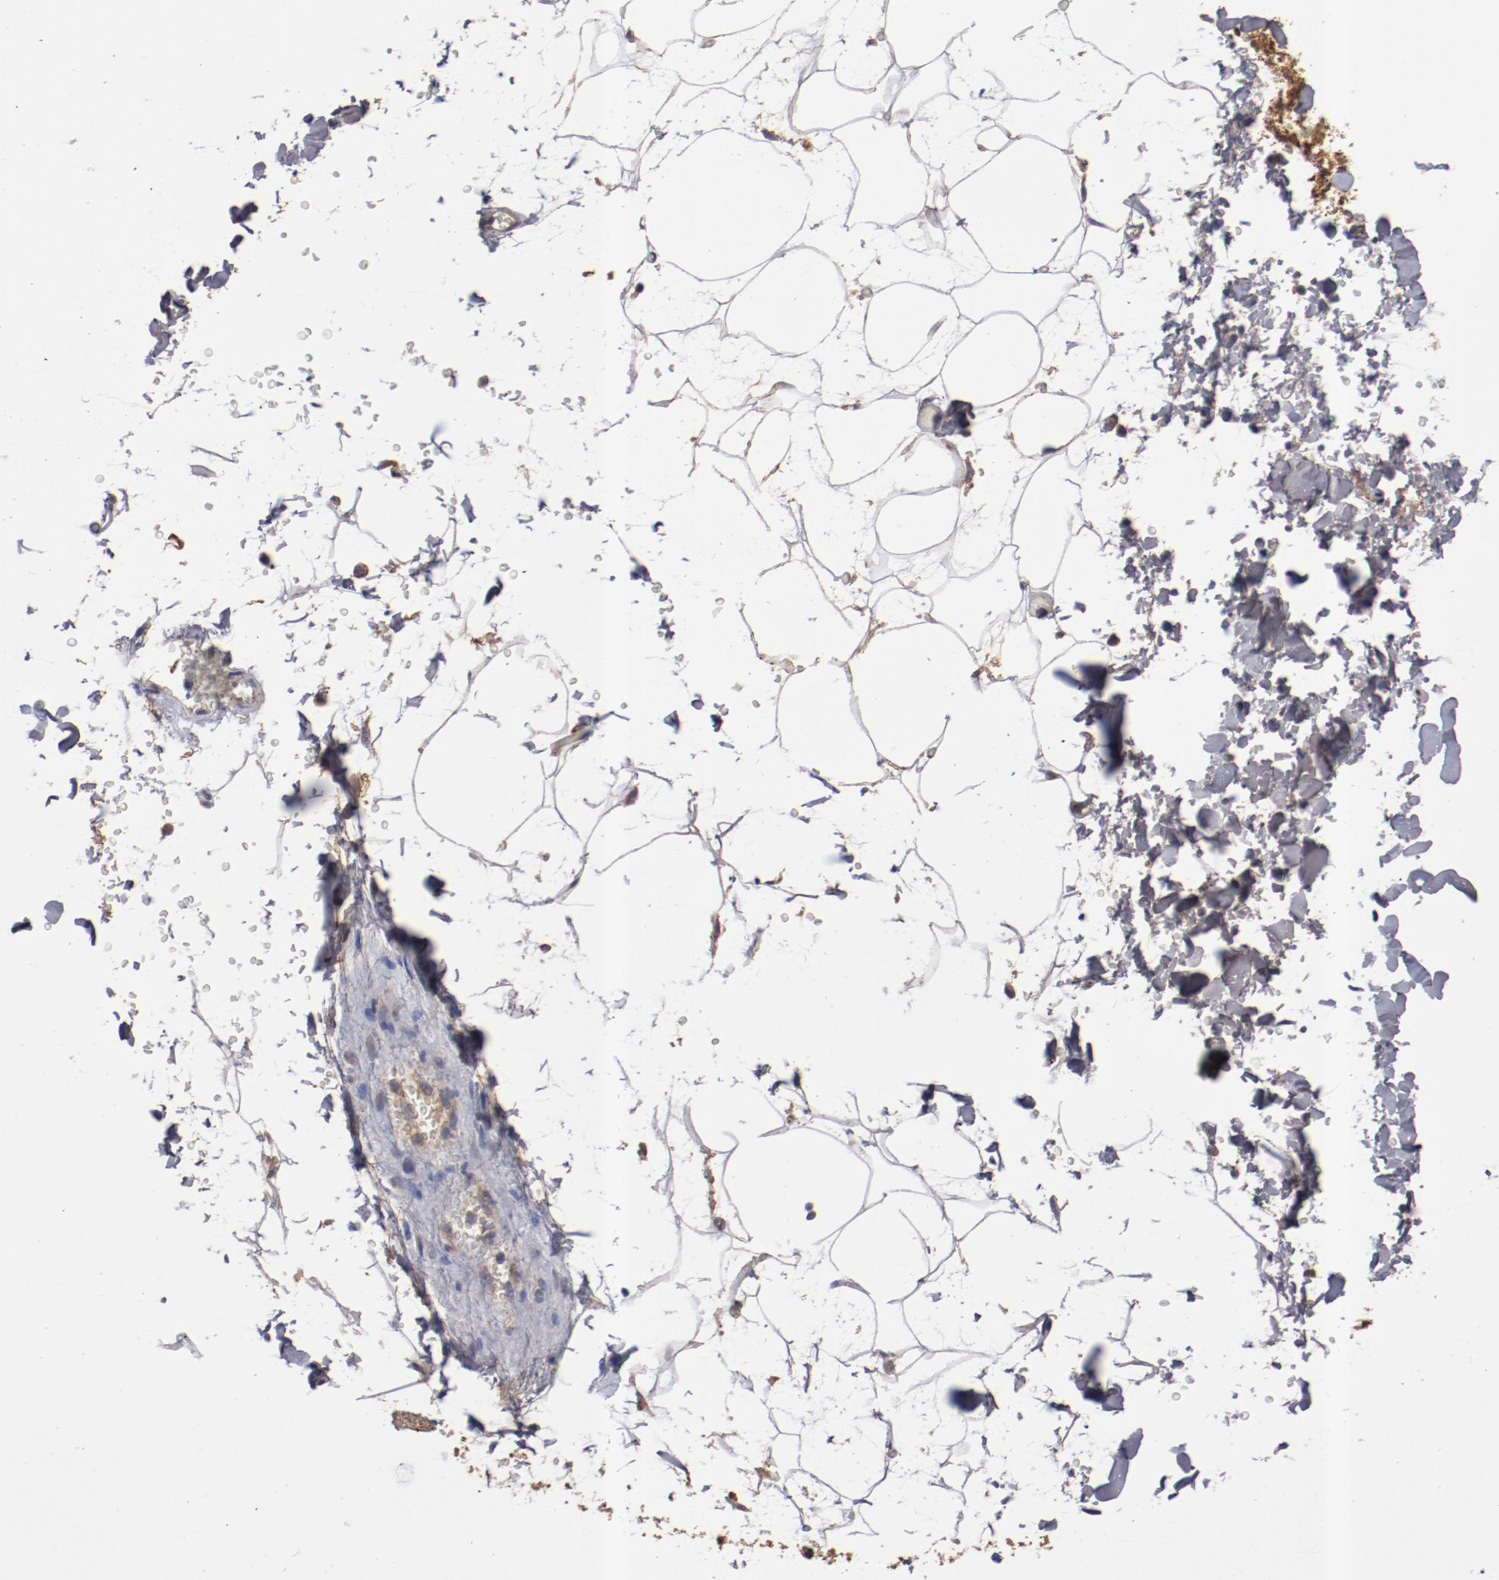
{"staining": {"intensity": "negative", "quantity": "none", "location": "none"}, "tissue": "adipose tissue", "cell_type": "Adipocytes", "image_type": "normal", "snomed": [{"axis": "morphology", "description": "Normal tissue, NOS"}, {"axis": "topography", "description": "Soft tissue"}], "caption": "High power microscopy image of an immunohistochemistry (IHC) photomicrograph of unremarkable adipose tissue, revealing no significant staining in adipocytes. (Immunohistochemistry (ihc), brightfield microscopy, high magnification).", "gene": "DNAAF2", "patient": {"sex": "male", "age": 72}}